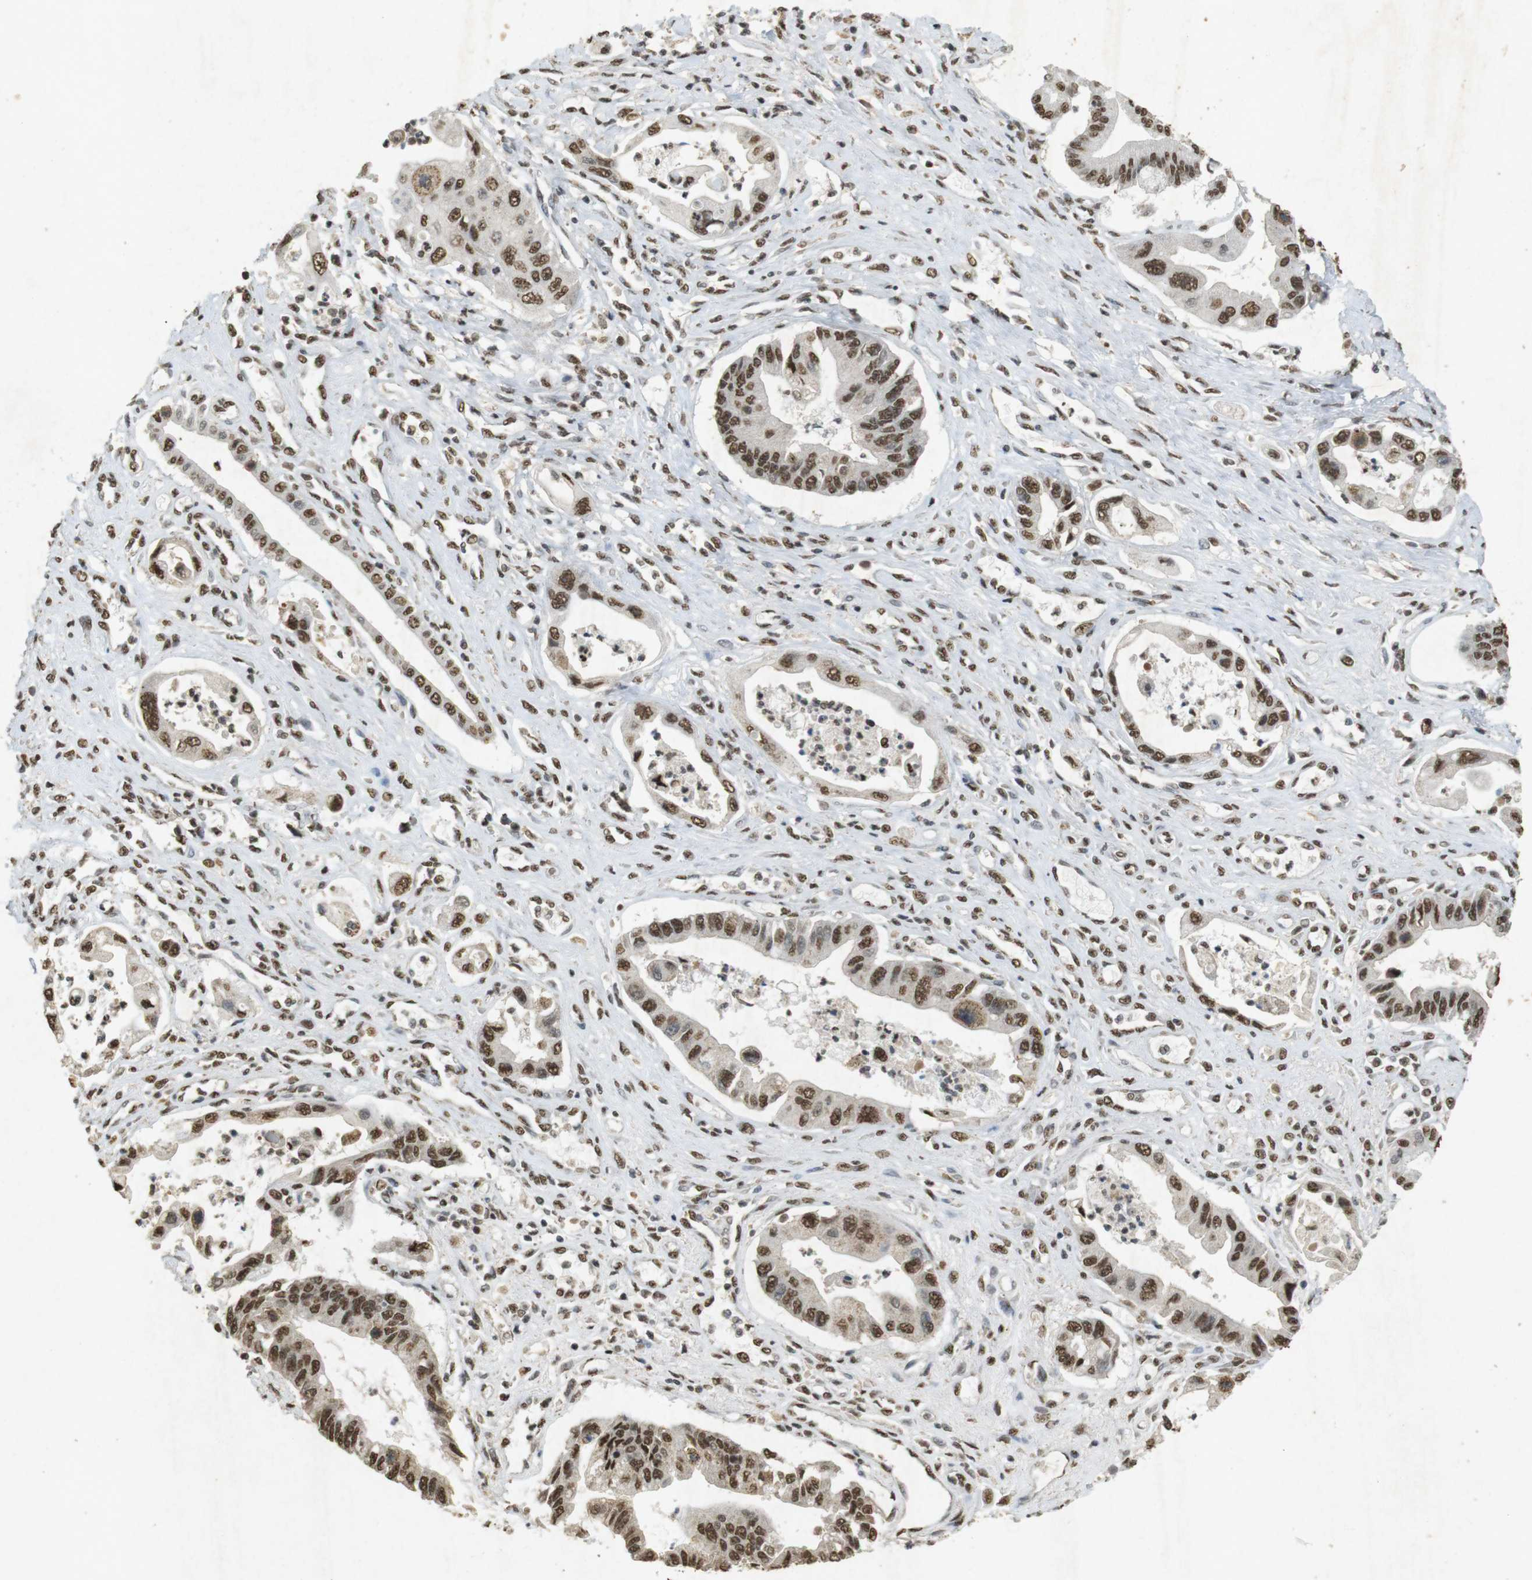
{"staining": {"intensity": "moderate", "quantity": ">75%", "location": "nuclear"}, "tissue": "pancreatic cancer", "cell_type": "Tumor cells", "image_type": "cancer", "snomed": [{"axis": "morphology", "description": "Adenocarcinoma, NOS"}, {"axis": "topography", "description": "Pancreas"}], "caption": "A brown stain shows moderate nuclear expression of a protein in pancreatic adenocarcinoma tumor cells.", "gene": "GATA4", "patient": {"sex": "male", "age": 56}}